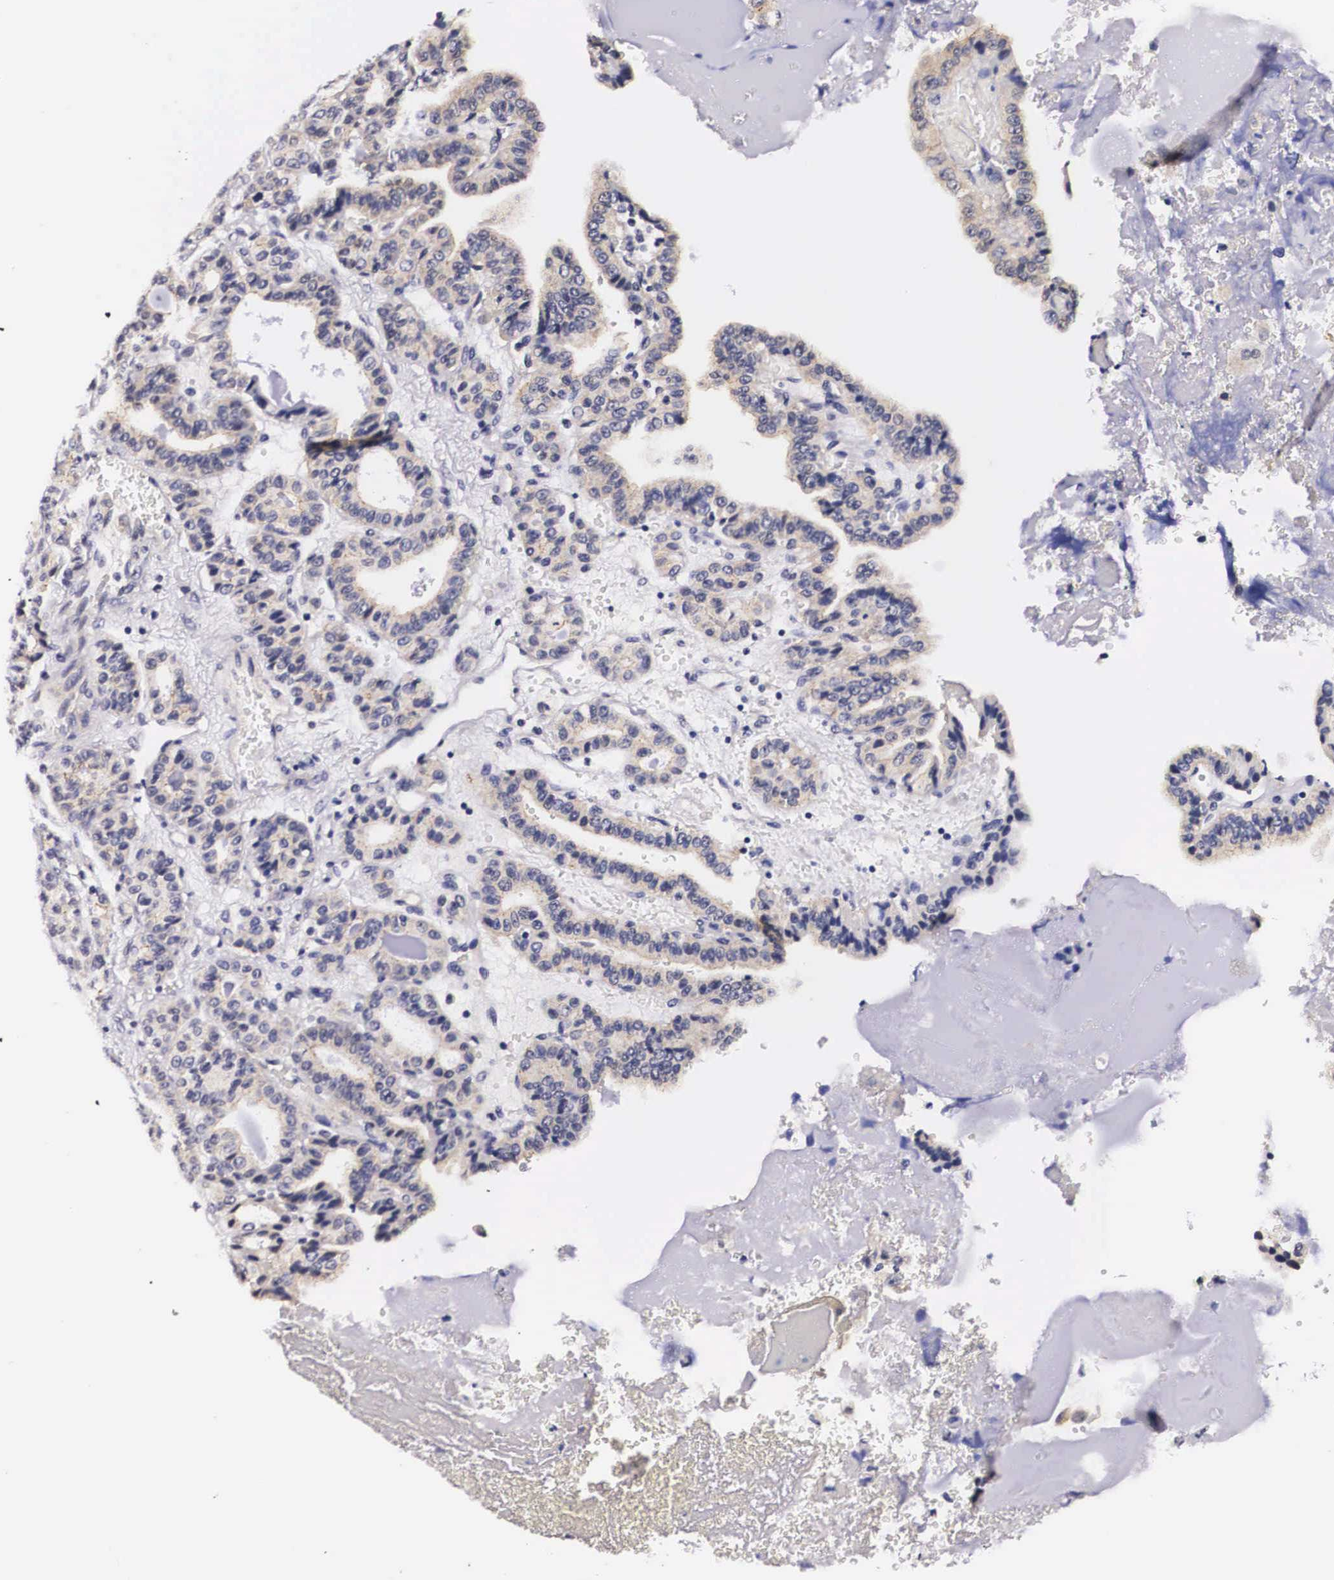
{"staining": {"intensity": "weak", "quantity": "25%-75%", "location": "cytoplasmic/membranous"}, "tissue": "thyroid cancer", "cell_type": "Tumor cells", "image_type": "cancer", "snomed": [{"axis": "morphology", "description": "Papillary adenocarcinoma, NOS"}, {"axis": "topography", "description": "Thyroid gland"}], "caption": "Thyroid cancer stained with DAB IHC displays low levels of weak cytoplasmic/membranous expression in about 25%-75% of tumor cells.", "gene": "PHETA2", "patient": {"sex": "male", "age": 87}}